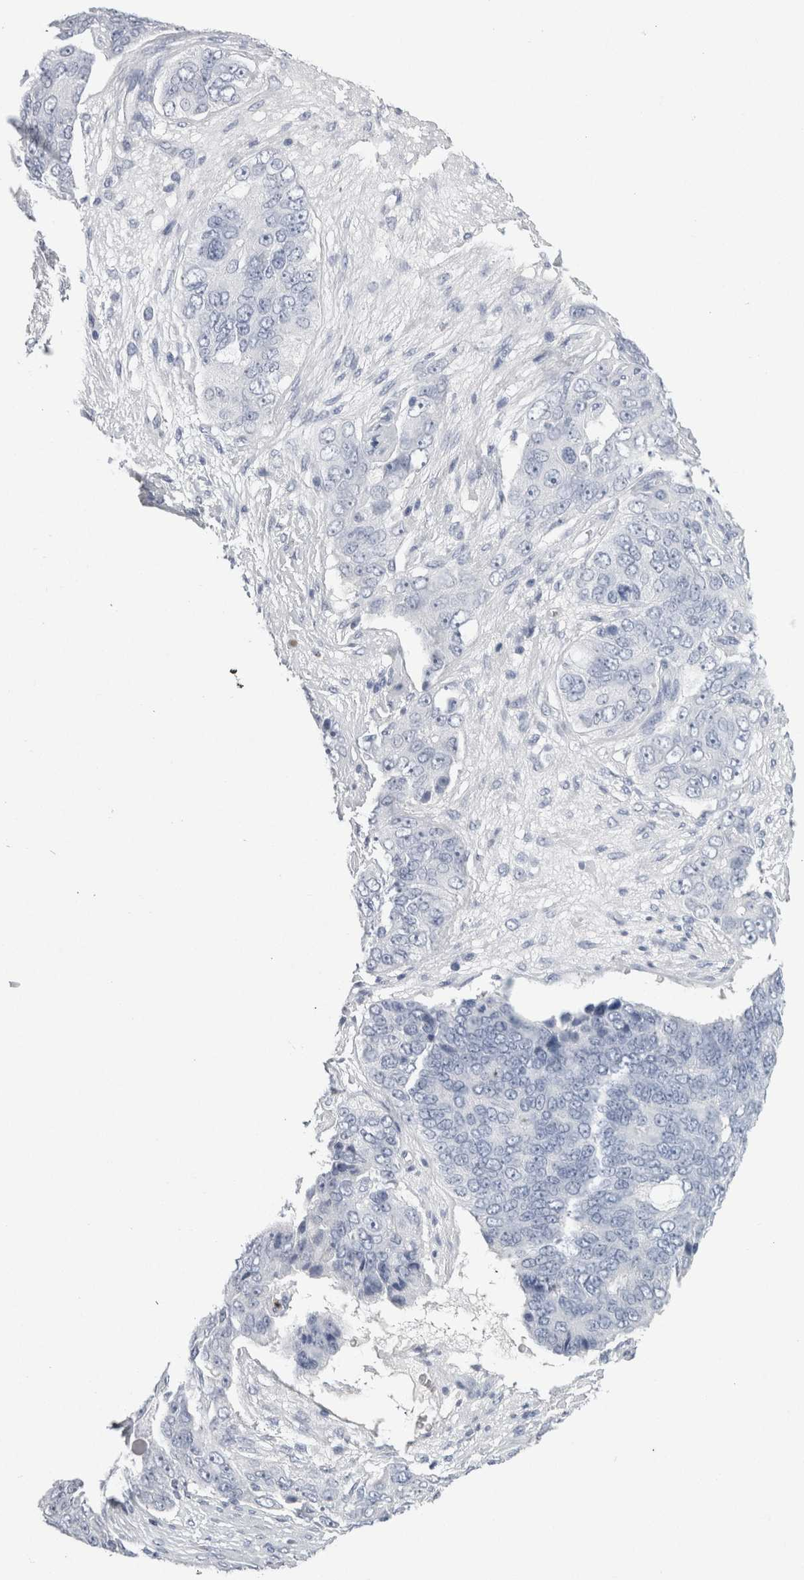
{"staining": {"intensity": "negative", "quantity": "none", "location": "none"}, "tissue": "ovarian cancer", "cell_type": "Tumor cells", "image_type": "cancer", "snomed": [{"axis": "morphology", "description": "Carcinoma, endometroid"}, {"axis": "topography", "description": "Ovary"}], "caption": "This image is of endometroid carcinoma (ovarian) stained with immunohistochemistry to label a protein in brown with the nuclei are counter-stained blue. There is no staining in tumor cells.", "gene": "S100A12", "patient": {"sex": "female", "age": 51}}